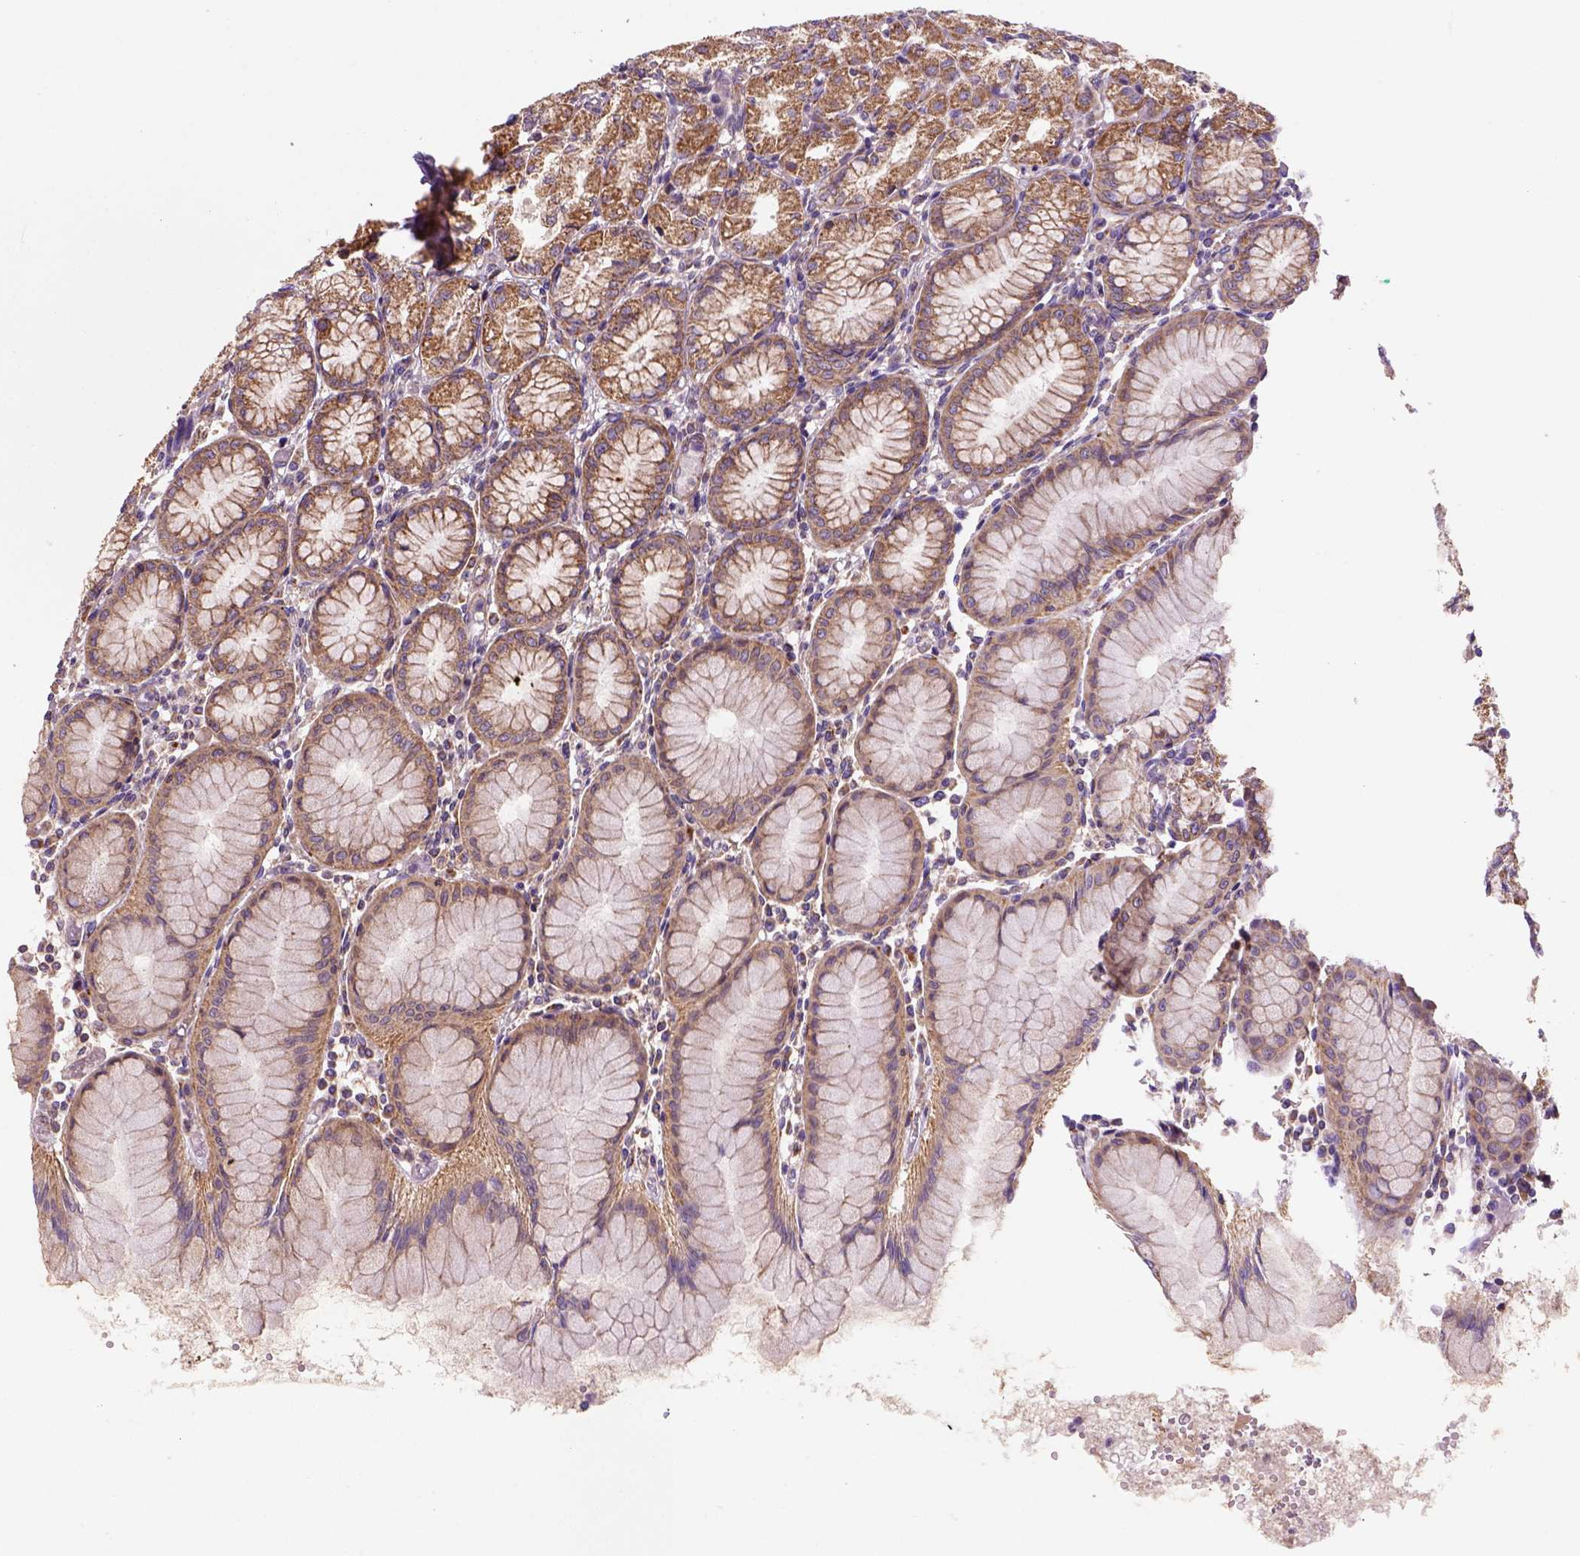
{"staining": {"intensity": "moderate", "quantity": ">75%", "location": "cytoplasmic/membranous"}, "tissue": "stomach", "cell_type": "Glandular cells", "image_type": "normal", "snomed": [{"axis": "morphology", "description": "Normal tissue, NOS"}, {"axis": "topography", "description": "Stomach"}], "caption": "Protein expression by immunohistochemistry displays moderate cytoplasmic/membranous positivity in about >75% of glandular cells in unremarkable stomach.", "gene": "WARS2", "patient": {"sex": "female", "age": 57}}